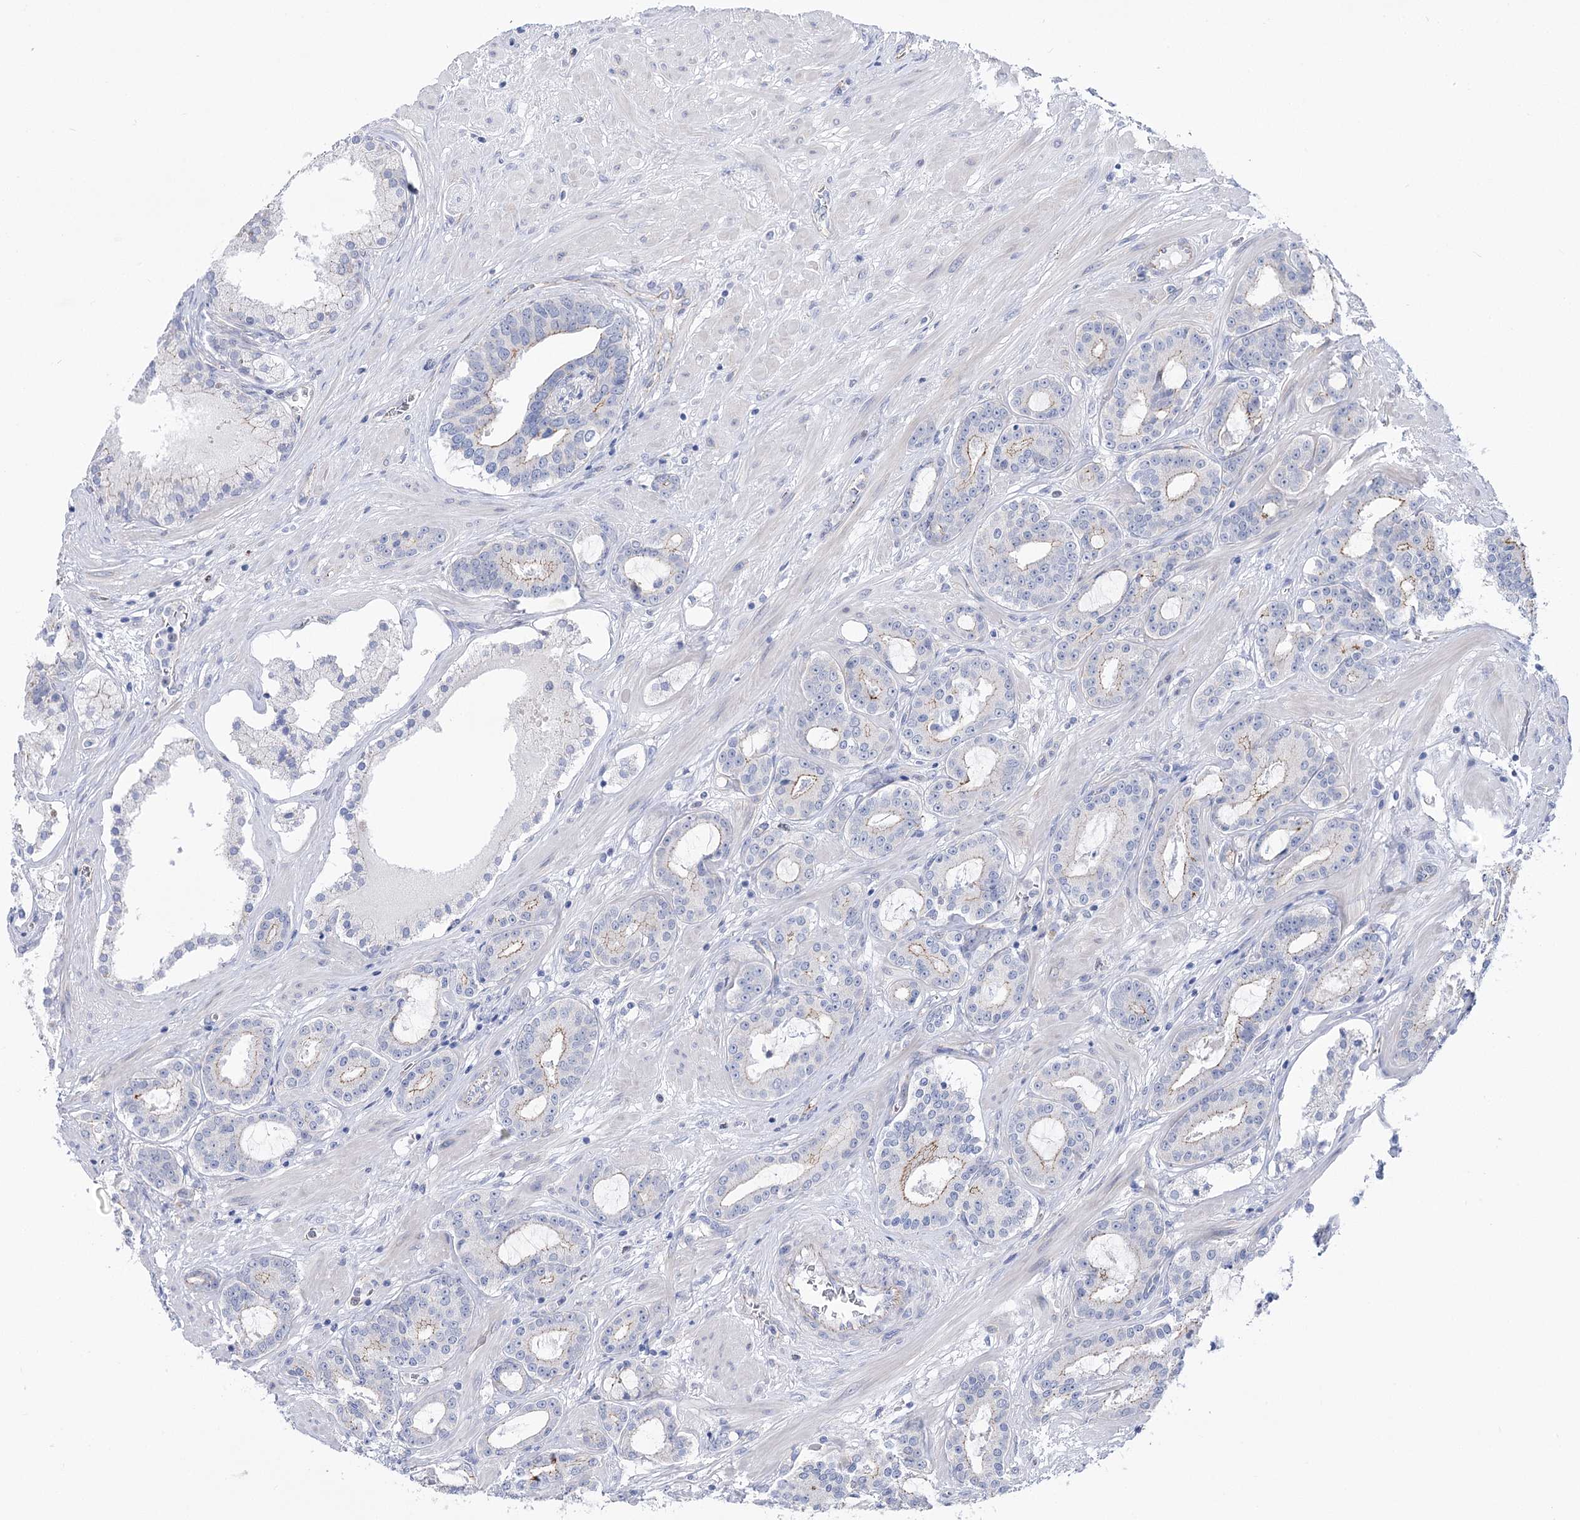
{"staining": {"intensity": "negative", "quantity": "none", "location": "none"}, "tissue": "prostate cancer", "cell_type": "Tumor cells", "image_type": "cancer", "snomed": [{"axis": "morphology", "description": "Adenocarcinoma, High grade"}, {"axis": "topography", "description": "Prostate"}], "caption": "This is a micrograph of immunohistochemistry (IHC) staining of prostate cancer, which shows no positivity in tumor cells.", "gene": "NRAP", "patient": {"sex": "male", "age": 58}}